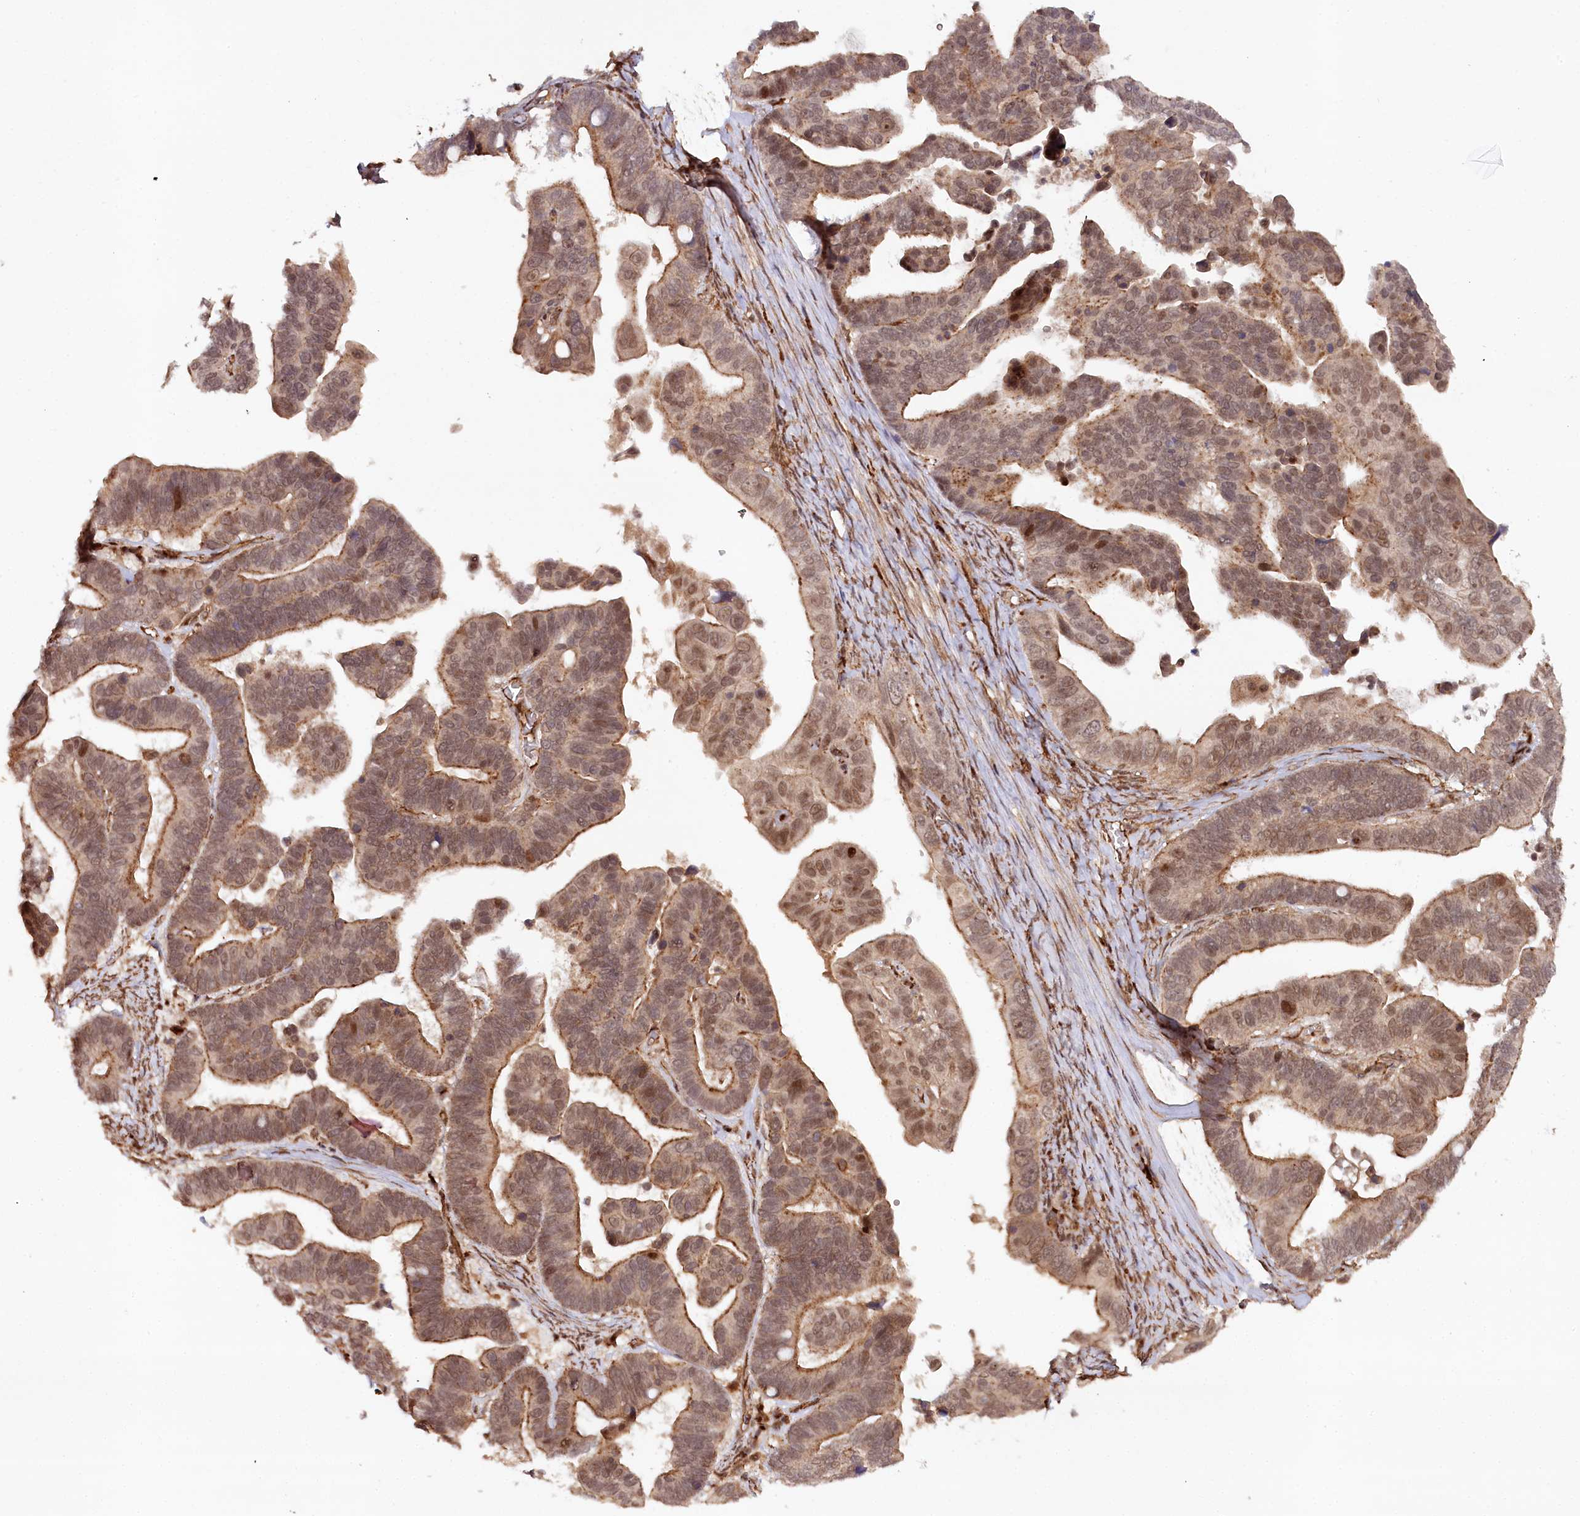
{"staining": {"intensity": "moderate", "quantity": ">75%", "location": "cytoplasmic/membranous,nuclear"}, "tissue": "ovarian cancer", "cell_type": "Tumor cells", "image_type": "cancer", "snomed": [{"axis": "morphology", "description": "Cystadenocarcinoma, serous, NOS"}, {"axis": "topography", "description": "Ovary"}], "caption": "Approximately >75% of tumor cells in ovarian cancer (serous cystadenocarcinoma) display moderate cytoplasmic/membranous and nuclear protein positivity as visualized by brown immunohistochemical staining.", "gene": "ALKBH8", "patient": {"sex": "female", "age": 56}}